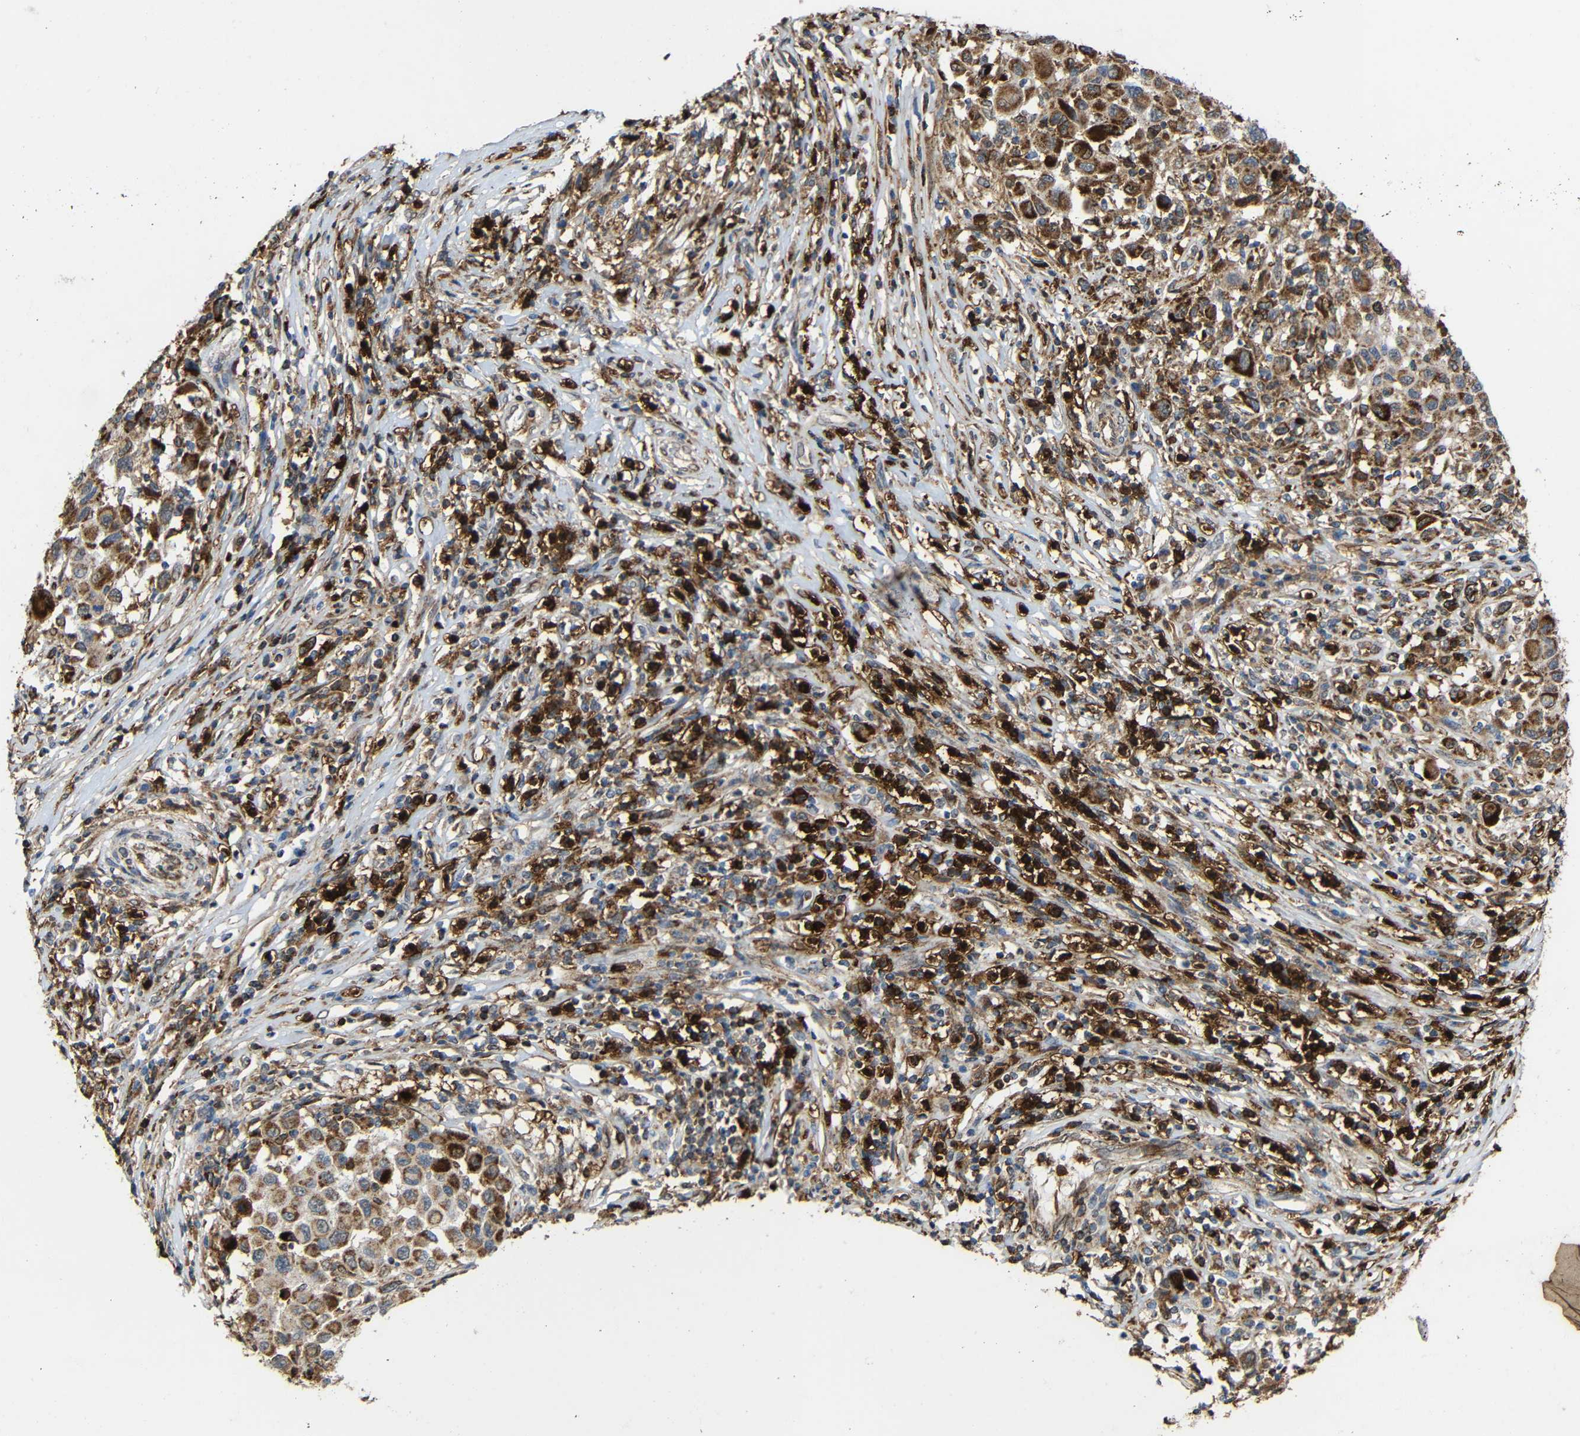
{"staining": {"intensity": "moderate", "quantity": ">75%", "location": "cytoplasmic/membranous"}, "tissue": "melanoma", "cell_type": "Tumor cells", "image_type": "cancer", "snomed": [{"axis": "morphology", "description": "Malignant melanoma, Metastatic site"}, {"axis": "topography", "description": "Lymph node"}], "caption": "The image shows immunohistochemical staining of malignant melanoma (metastatic site). There is moderate cytoplasmic/membranous staining is present in about >75% of tumor cells.", "gene": "C1GALT1", "patient": {"sex": "male", "age": 61}}